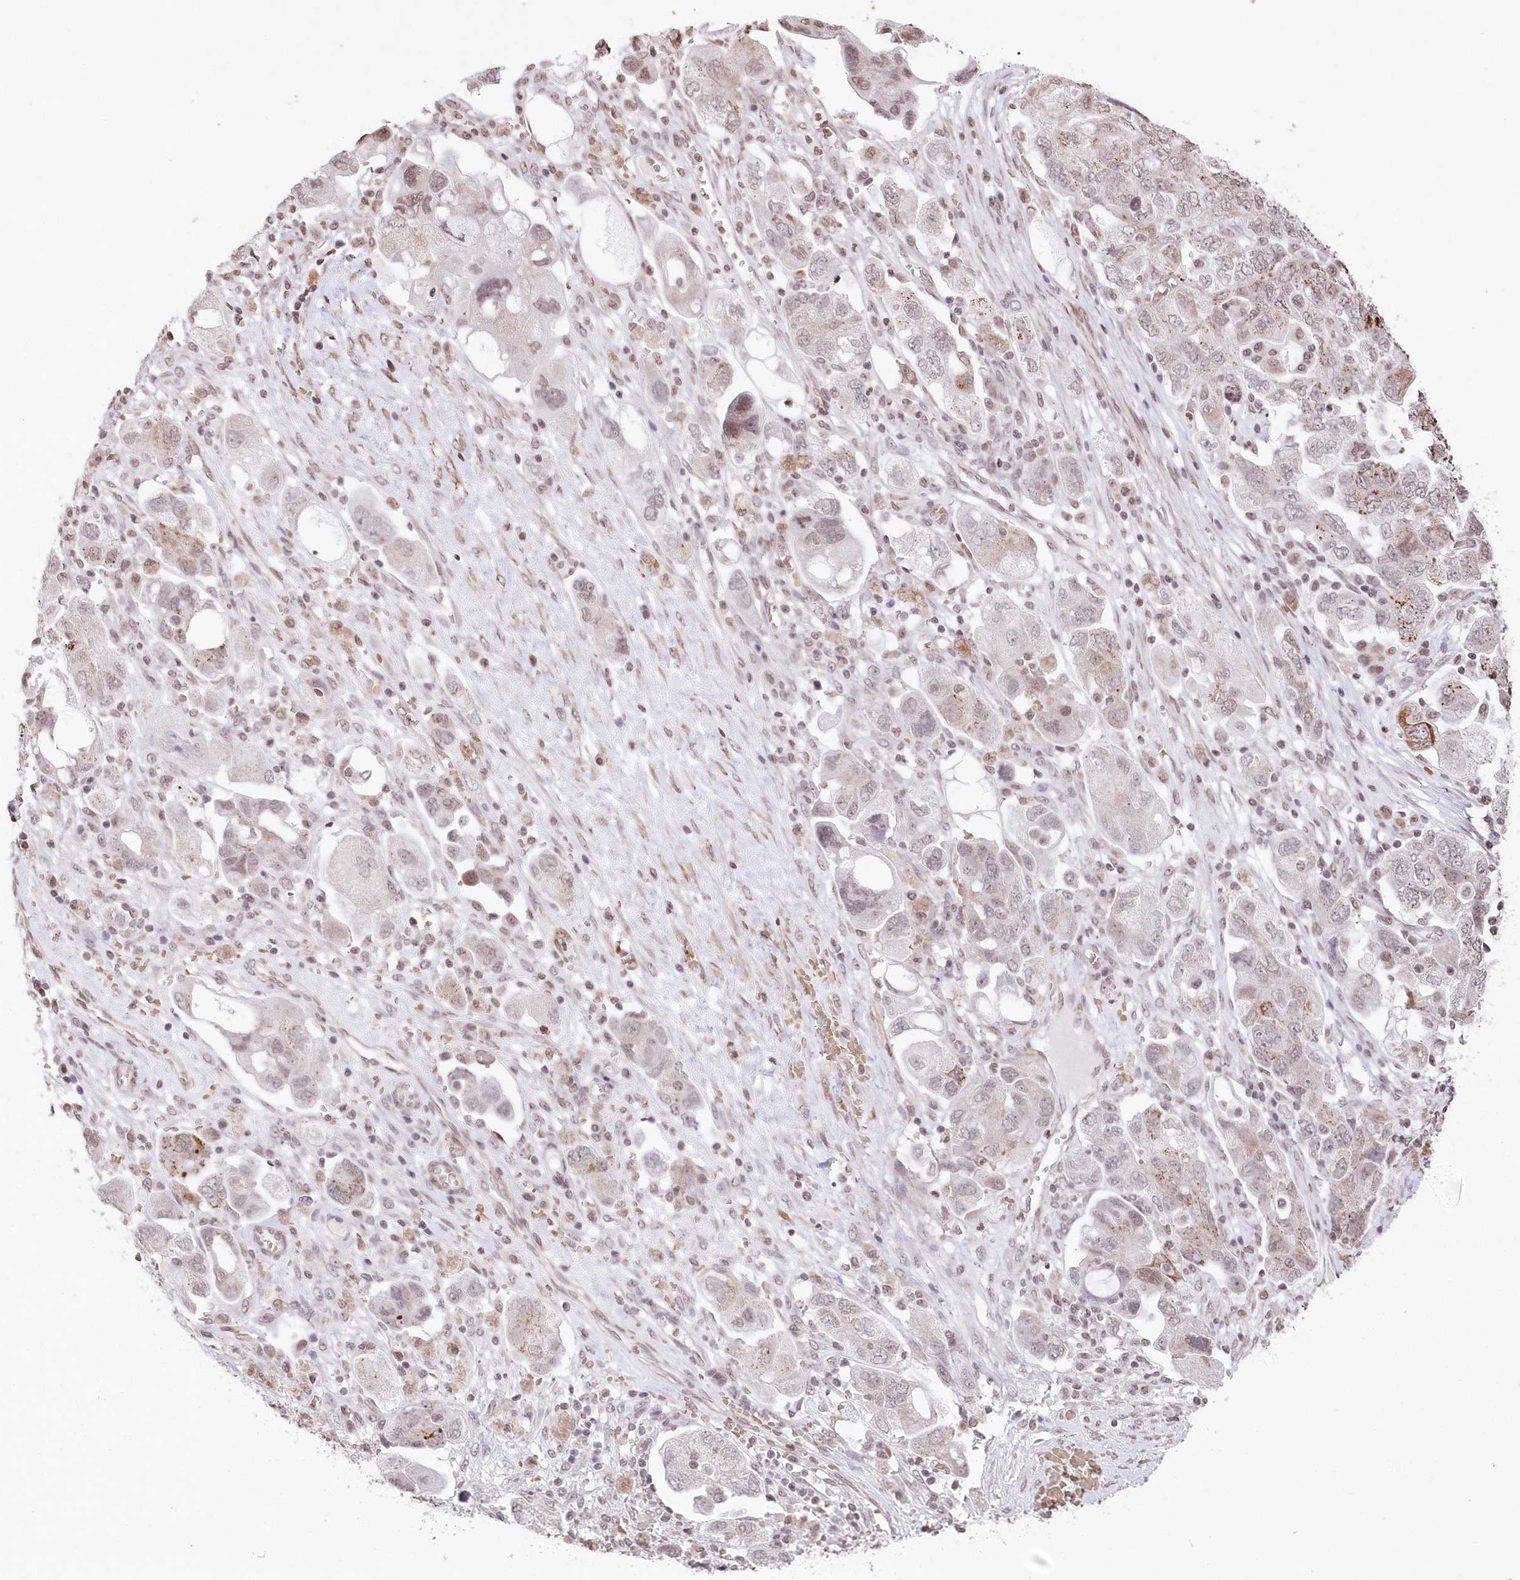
{"staining": {"intensity": "weak", "quantity": "<25%", "location": "cytoplasmic/membranous"}, "tissue": "ovarian cancer", "cell_type": "Tumor cells", "image_type": "cancer", "snomed": [{"axis": "morphology", "description": "Carcinoma, NOS"}, {"axis": "morphology", "description": "Cystadenocarcinoma, serous, NOS"}, {"axis": "topography", "description": "Ovary"}], "caption": "DAB immunohistochemical staining of ovarian cancer reveals no significant positivity in tumor cells.", "gene": "RBM27", "patient": {"sex": "female", "age": 69}}